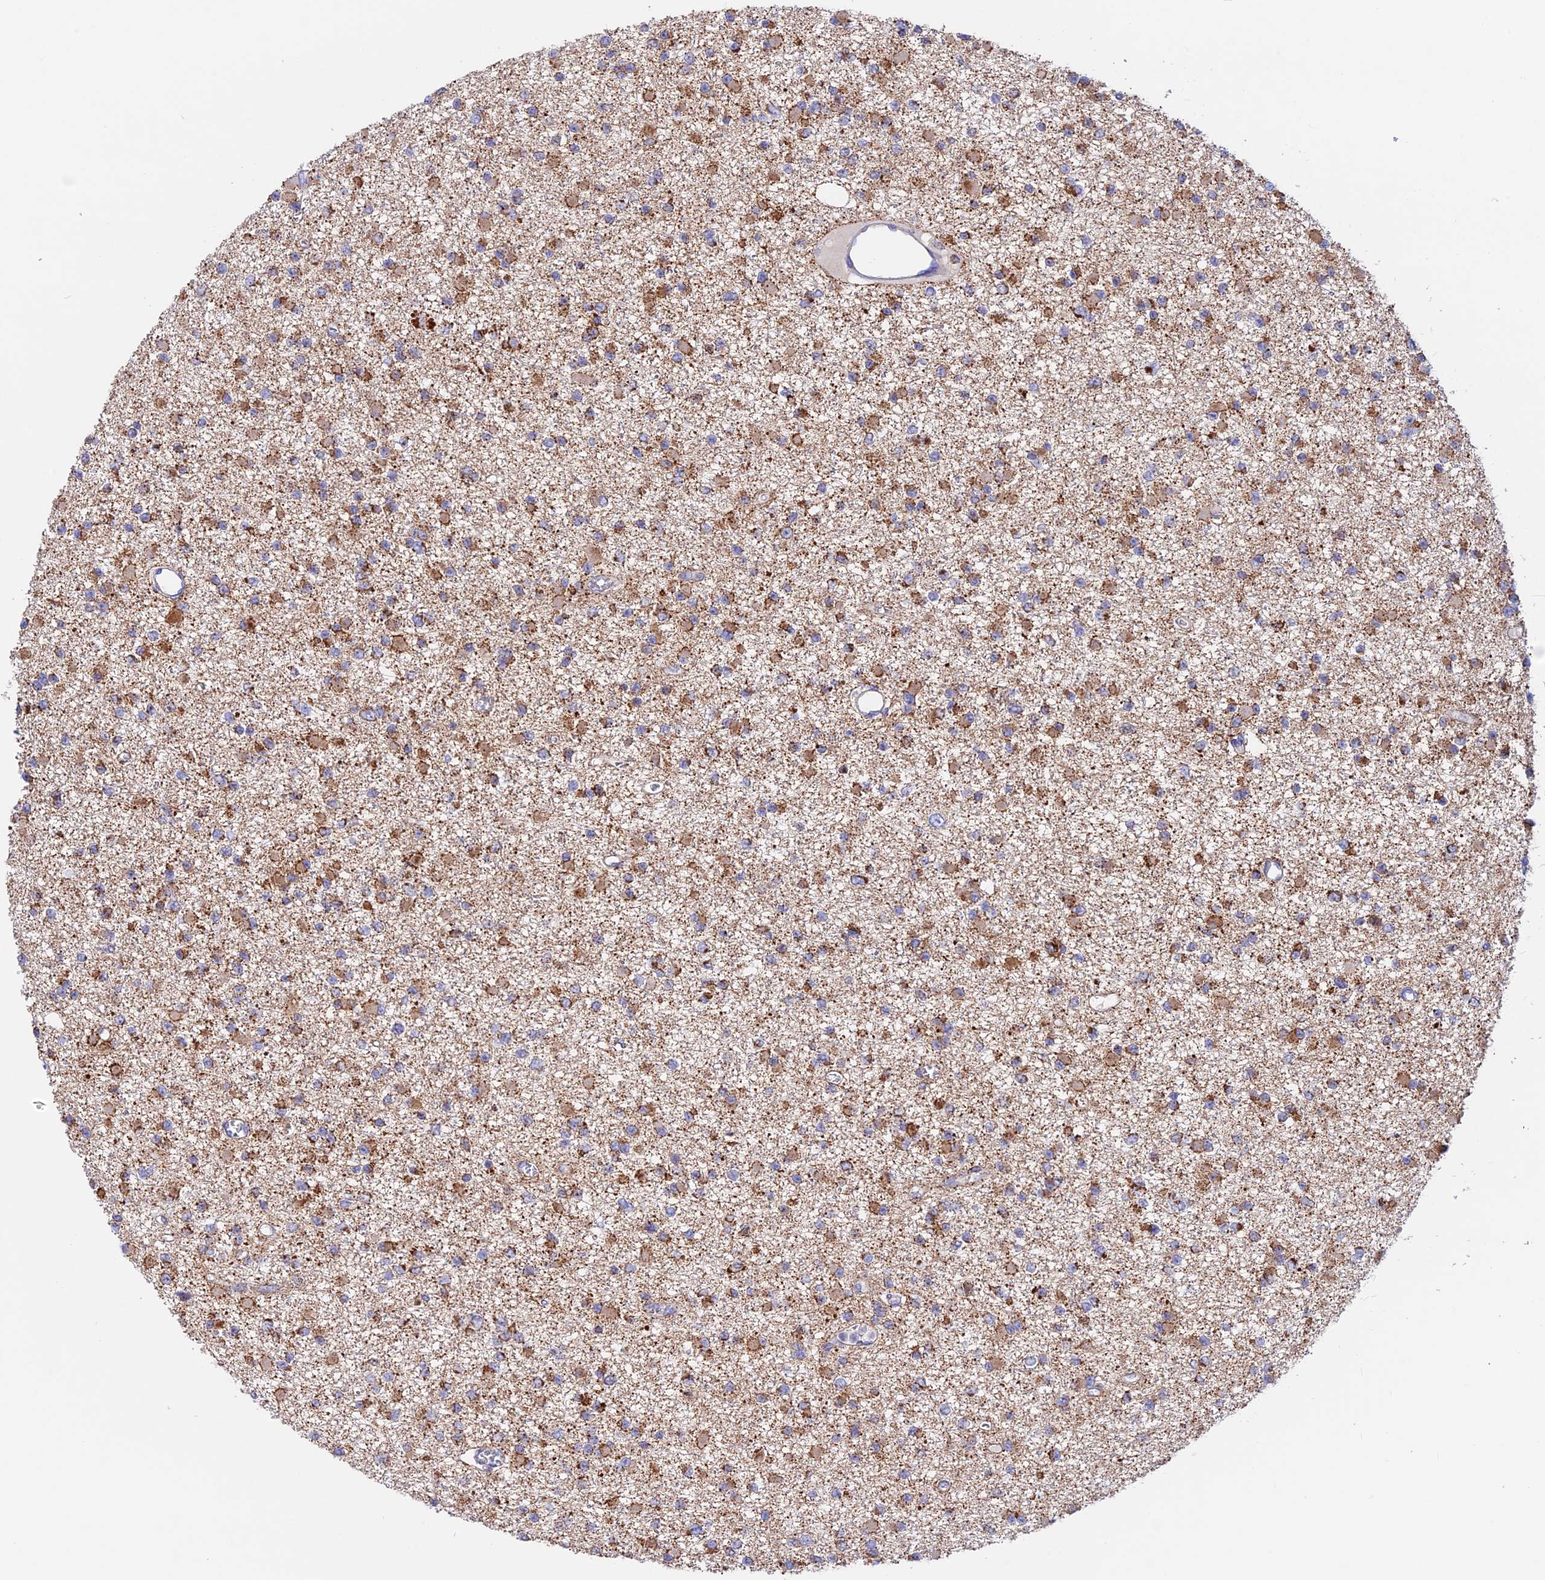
{"staining": {"intensity": "moderate", "quantity": ">75%", "location": "cytoplasmic/membranous"}, "tissue": "glioma", "cell_type": "Tumor cells", "image_type": "cancer", "snomed": [{"axis": "morphology", "description": "Glioma, malignant, Low grade"}, {"axis": "topography", "description": "Brain"}], "caption": "Low-grade glioma (malignant) stained with a protein marker exhibits moderate staining in tumor cells.", "gene": "GCDH", "patient": {"sex": "female", "age": 22}}